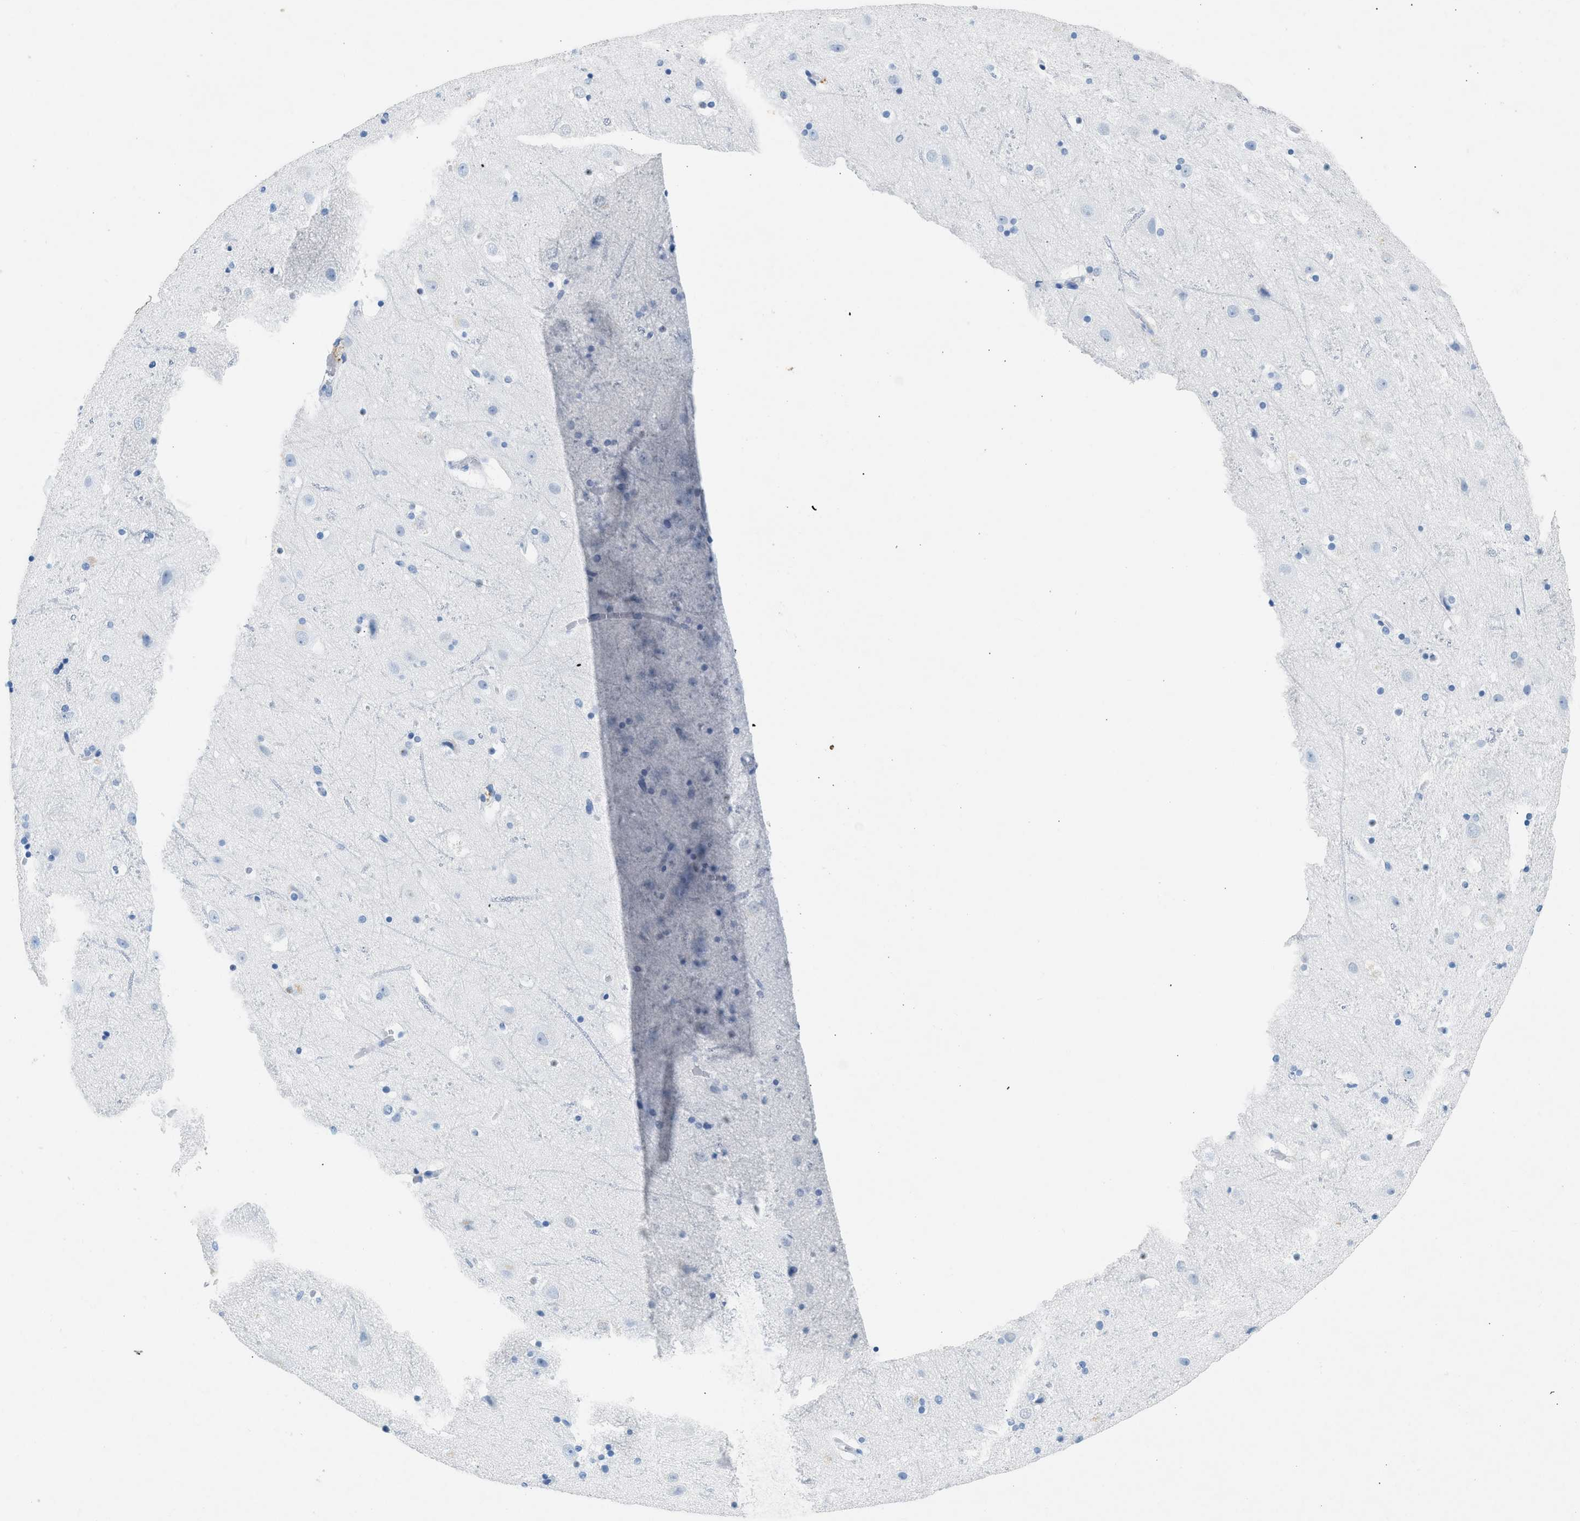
{"staining": {"intensity": "negative", "quantity": "none", "location": "none"}, "tissue": "cerebral cortex", "cell_type": "Endothelial cells", "image_type": "normal", "snomed": [{"axis": "morphology", "description": "Normal tissue, NOS"}, {"axis": "topography", "description": "Cerebral cortex"}], "caption": "Immunohistochemistry of normal cerebral cortex displays no expression in endothelial cells.", "gene": "HHATL", "patient": {"sex": "male", "age": 45}}